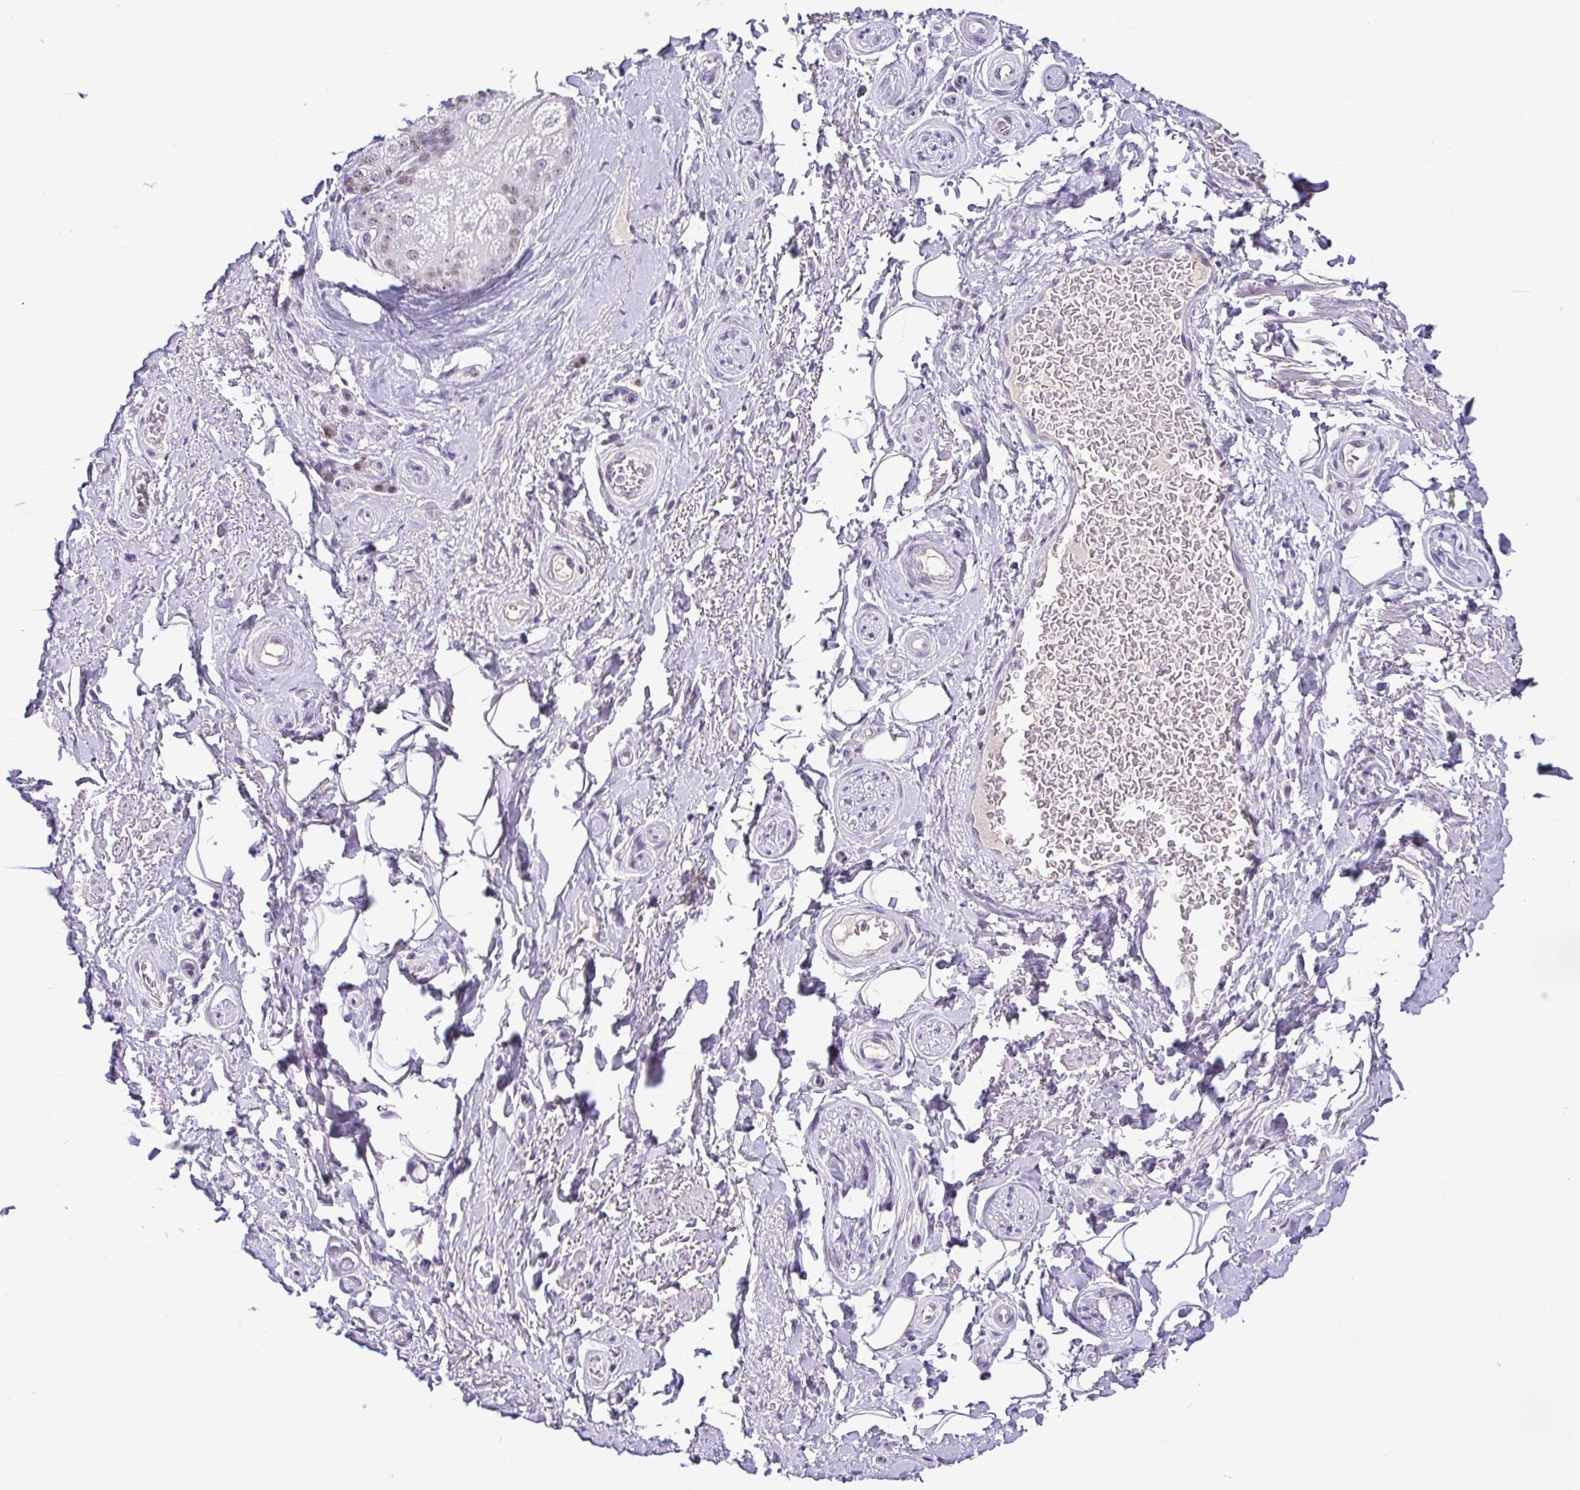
{"staining": {"intensity": "negative", "quantity": "none", "location": "none"}, "tissue": "adipose tissue", "cell_type": "Adipocytes", "image_type": "normal", "snomed": [{"axis": "morphology", "description": "Normal tissue, NOS"}, {"axis": "topography", "description": "Peripheral nerve tissue"}], "caption": "This histopathology image is of normal adipose tissue stained with immunohistochemistry to label a protein in brown with the nuclei are counter-stained blue. There is no positivity in adipocytes.", "gene": "TCF3", "patient": {"sex": "male", "age": 51}}